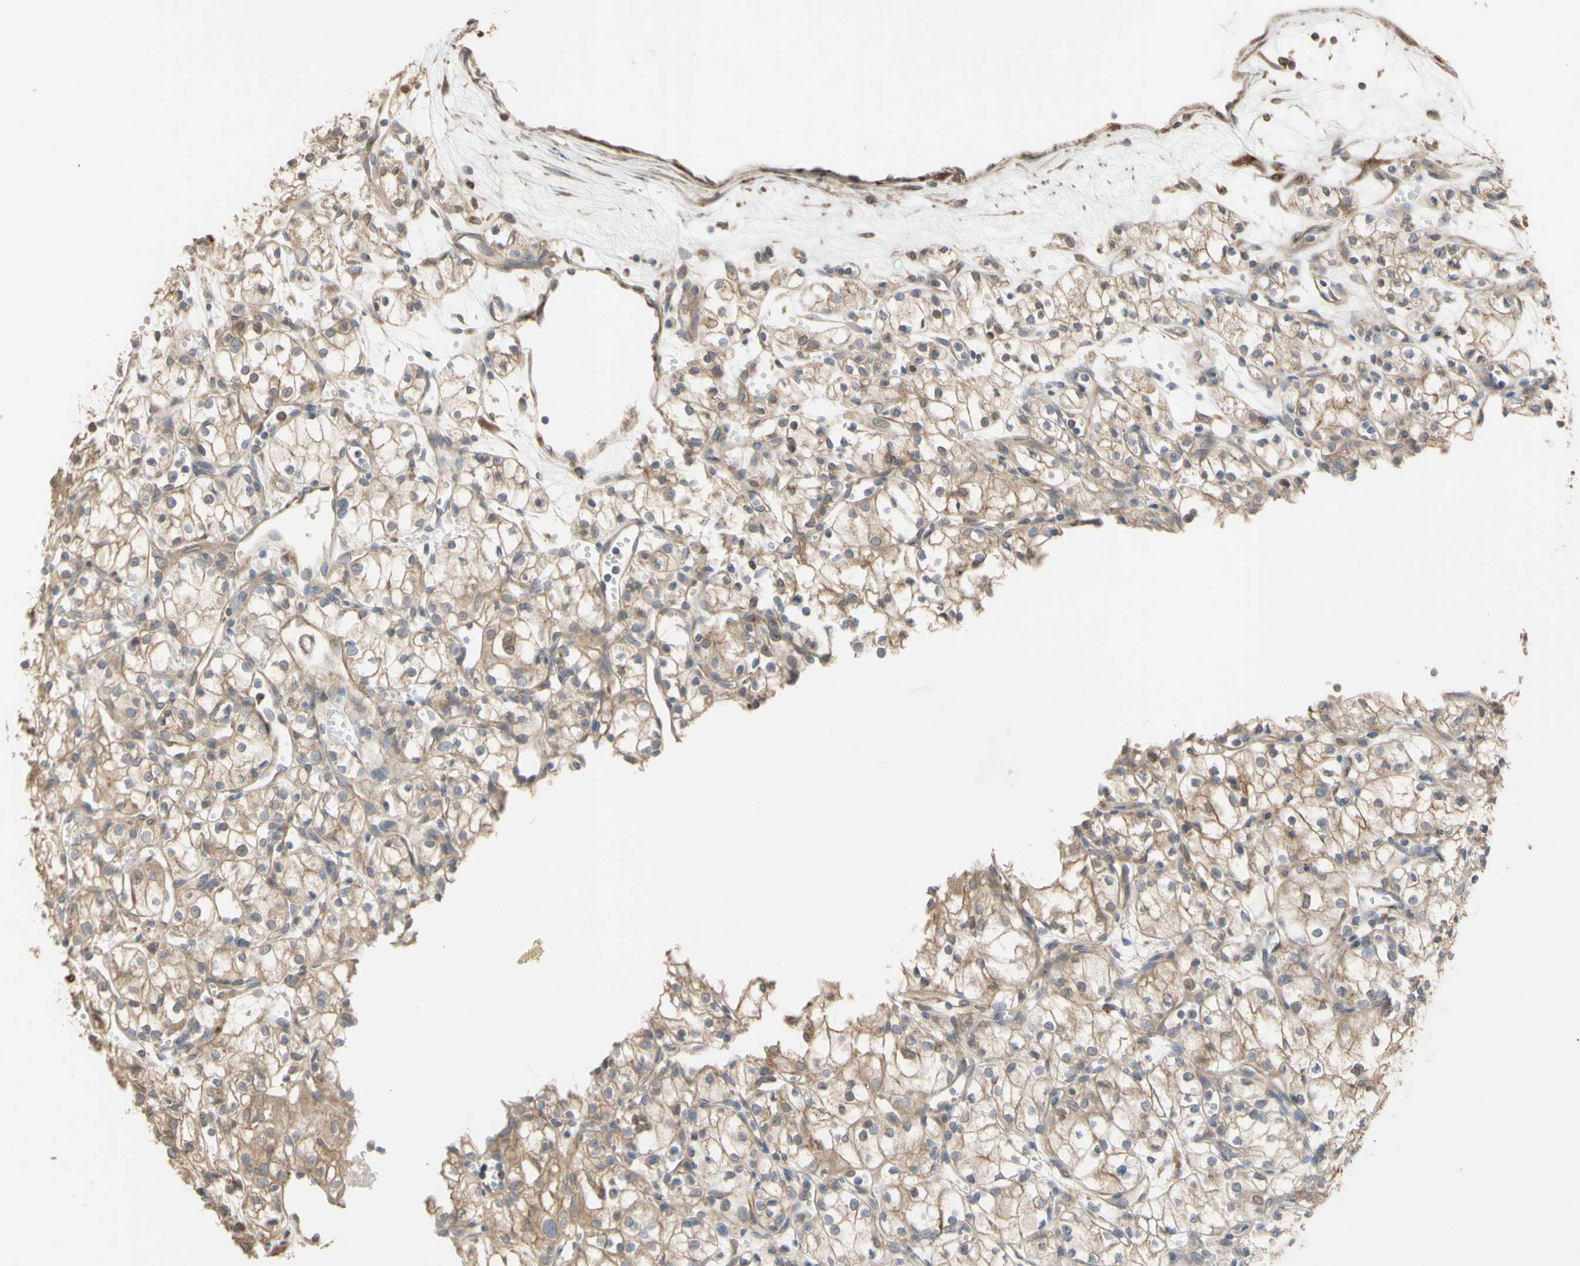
{"staining": {"intensity": "moderate", "quantity": ">75%", "location": "cytoplasmic/membranous"}, "tissue": "renal cancer", "cell_type": "Tumor cells", "image_type": "cancer", "snomed": [{"axis": "morphology", "description": "Normal tissue, NOS"}, {"axis": "morphology", "description": "Adenocarcinoma, NOS"}, {"axis": "topography", "description": "Kidney"}], "caption": "DAB (3,3'-diaminobenzidine) immunohistochemical staining of renal adenocarcinoma shows moderate cytoplasmic/membranous protein positivity in about >75% of tumor cells.", "gene": "NECTIN3", "patient": {"sex": "male", "age": 59}}